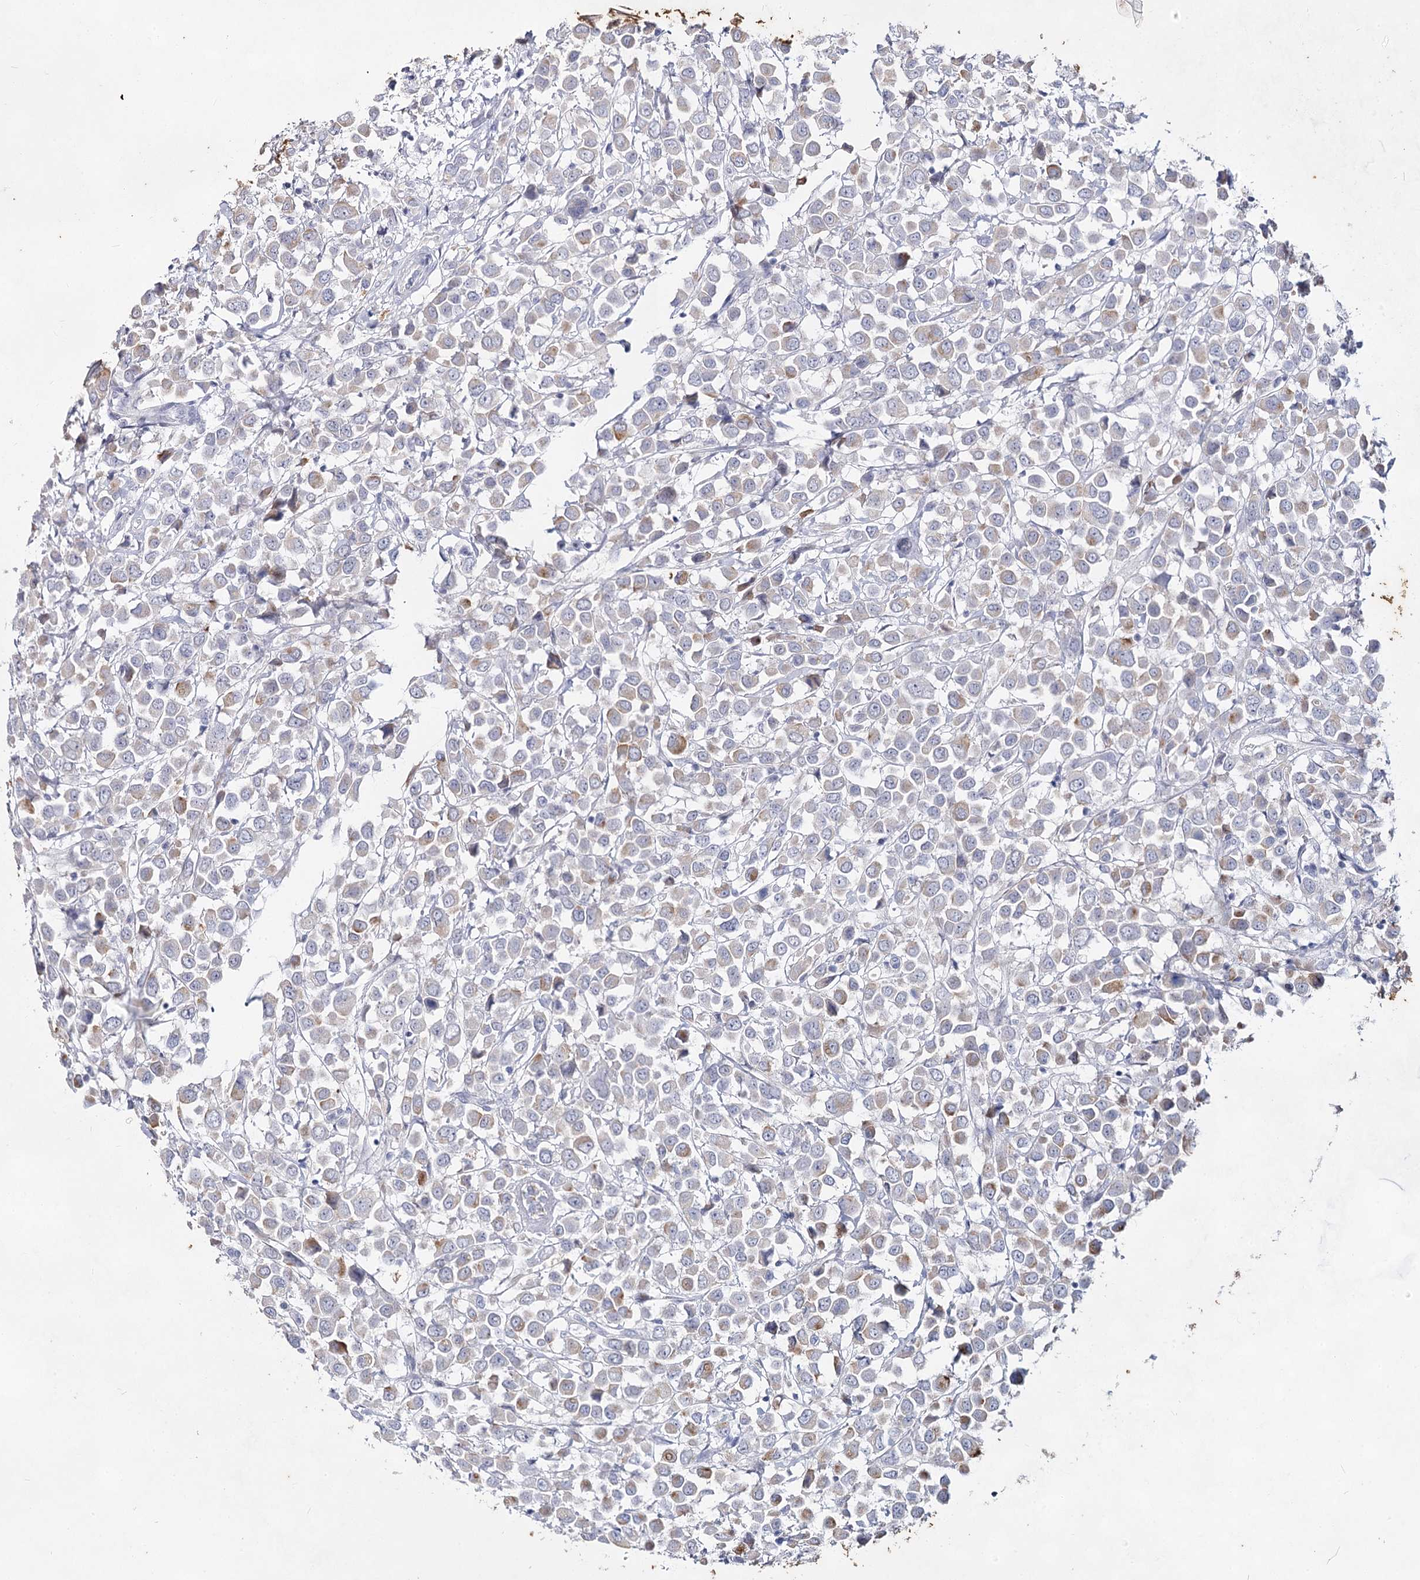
{"staining": {"intensity": "weak", "quantity": "25%-75%", "location": "cytoplasmic/membranous"}, "tissue": "breast cancer", "cell_type": "Tumor cells", "image_type": "cancer", "snomed": [{"axis": "morphology", "description": "Duct carcinoma"}, {"axis": "topography", "description": "Breast"}], "caption": "Immunohistochemistry image of neoplastic tissue: human breast infiltrating ductal carcinoma stained using immunohistochemistry (IHC) displays low levels of weak protein expression localized specifically in the cytoplasmic/membranous of tumor cells, appearing as a cytoplasmic/membranous brown color.", "gene": "CCDC73", "patient": {"sex": "female", "age": 61}}